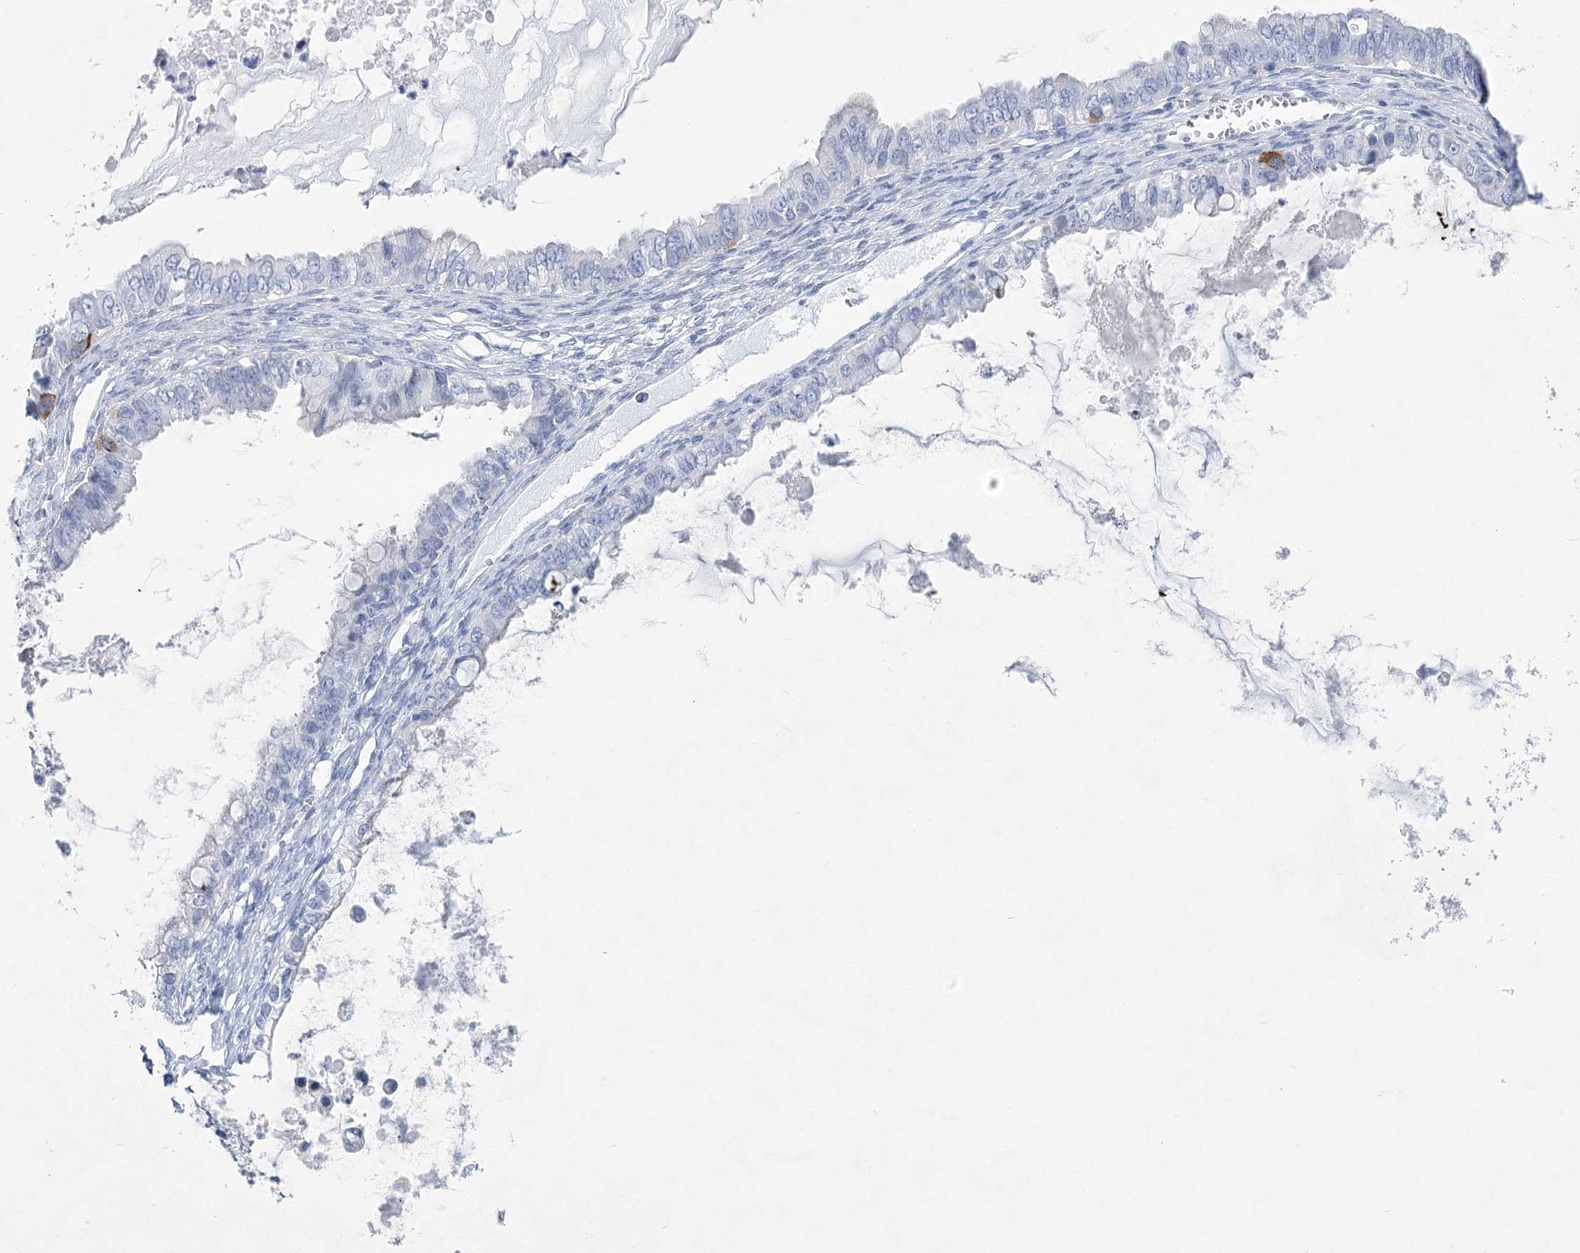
{"staining": {"intensity": "negative", "quantity": "none", "location": "none"}, "tissue": "ovarian cancer", "cell_type": "Tumor cells", "image_type": "cancer", "snomed": [{"axis": "morphology", "description": "Cystadenocarcinoma, mucinous, NOS"}, {"axis": "topography", "description": "Ovary"}], "caption": "The immunohistochemistry (IHC) photomicrograph has no significant expression in tumor cells of mucinous cystadenocarcinoma (ovarian) tissue.", "gene": "CCDC88A", "patient": {"sex": "female", "age": 80}}